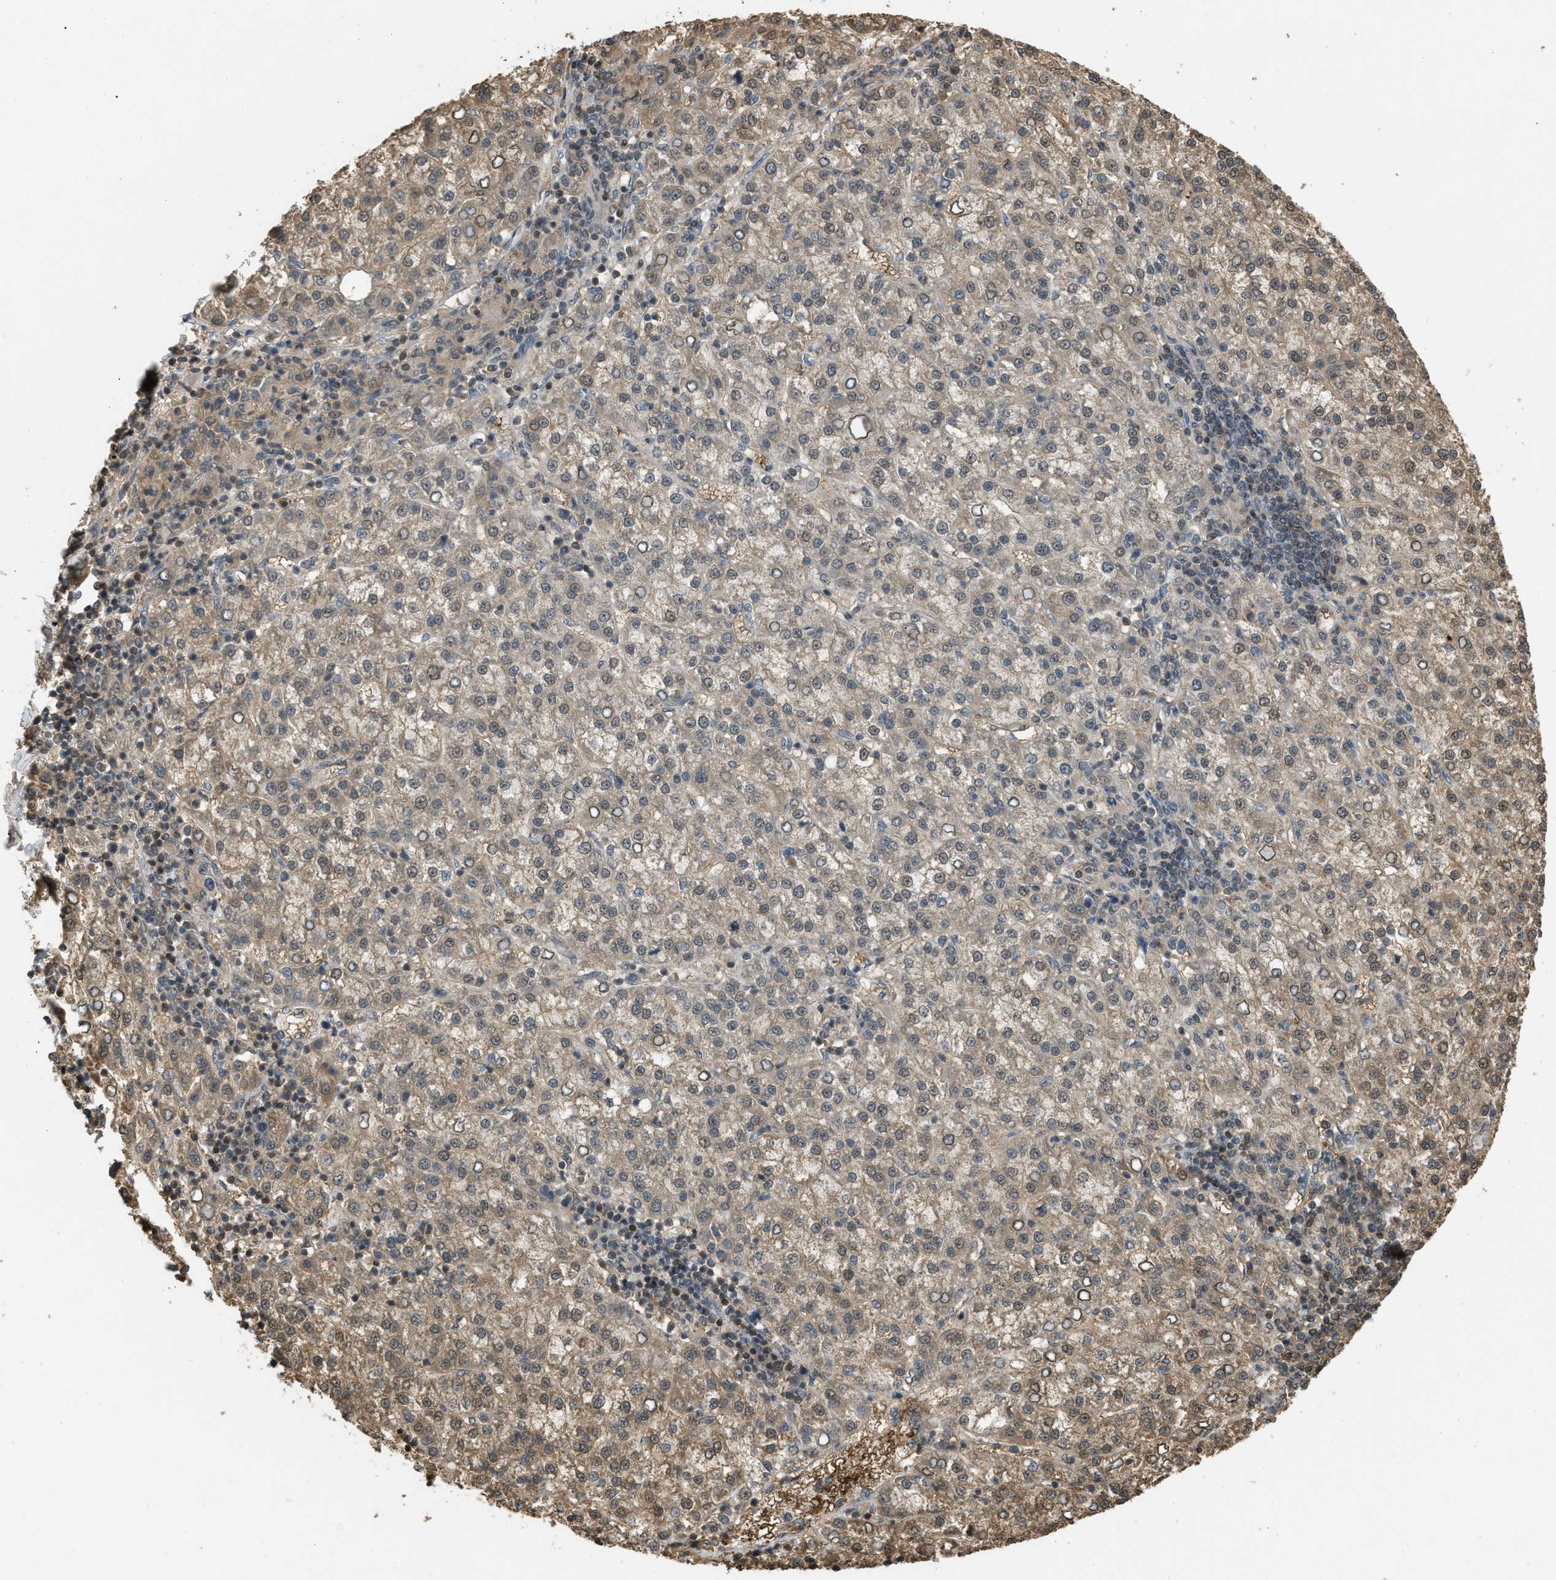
{"staining": {"intensity": "weak", "quantity": "<25%", "location": "cytoplasmic/membranous"}, "tissue": "liver cancer", "cell_type": "Tumor cells", "image_type": "cancer", "snomed": [{"axis": "morphology", "description": "Carcinoma, Hepatocellular, NOS"}, {"axis": "topography", "description": "Liver"}], "caption": "Tumor cells are negative for brown protein staining in liver hepatocellular carcinoma. Brightfield microscopy of immunohistochemistry stained with DAB (brown) and hematoxylin (blue), captured at high magnification.", "gene": "ARHGDIA", "patient": {"sex": "female", "age": 58}}